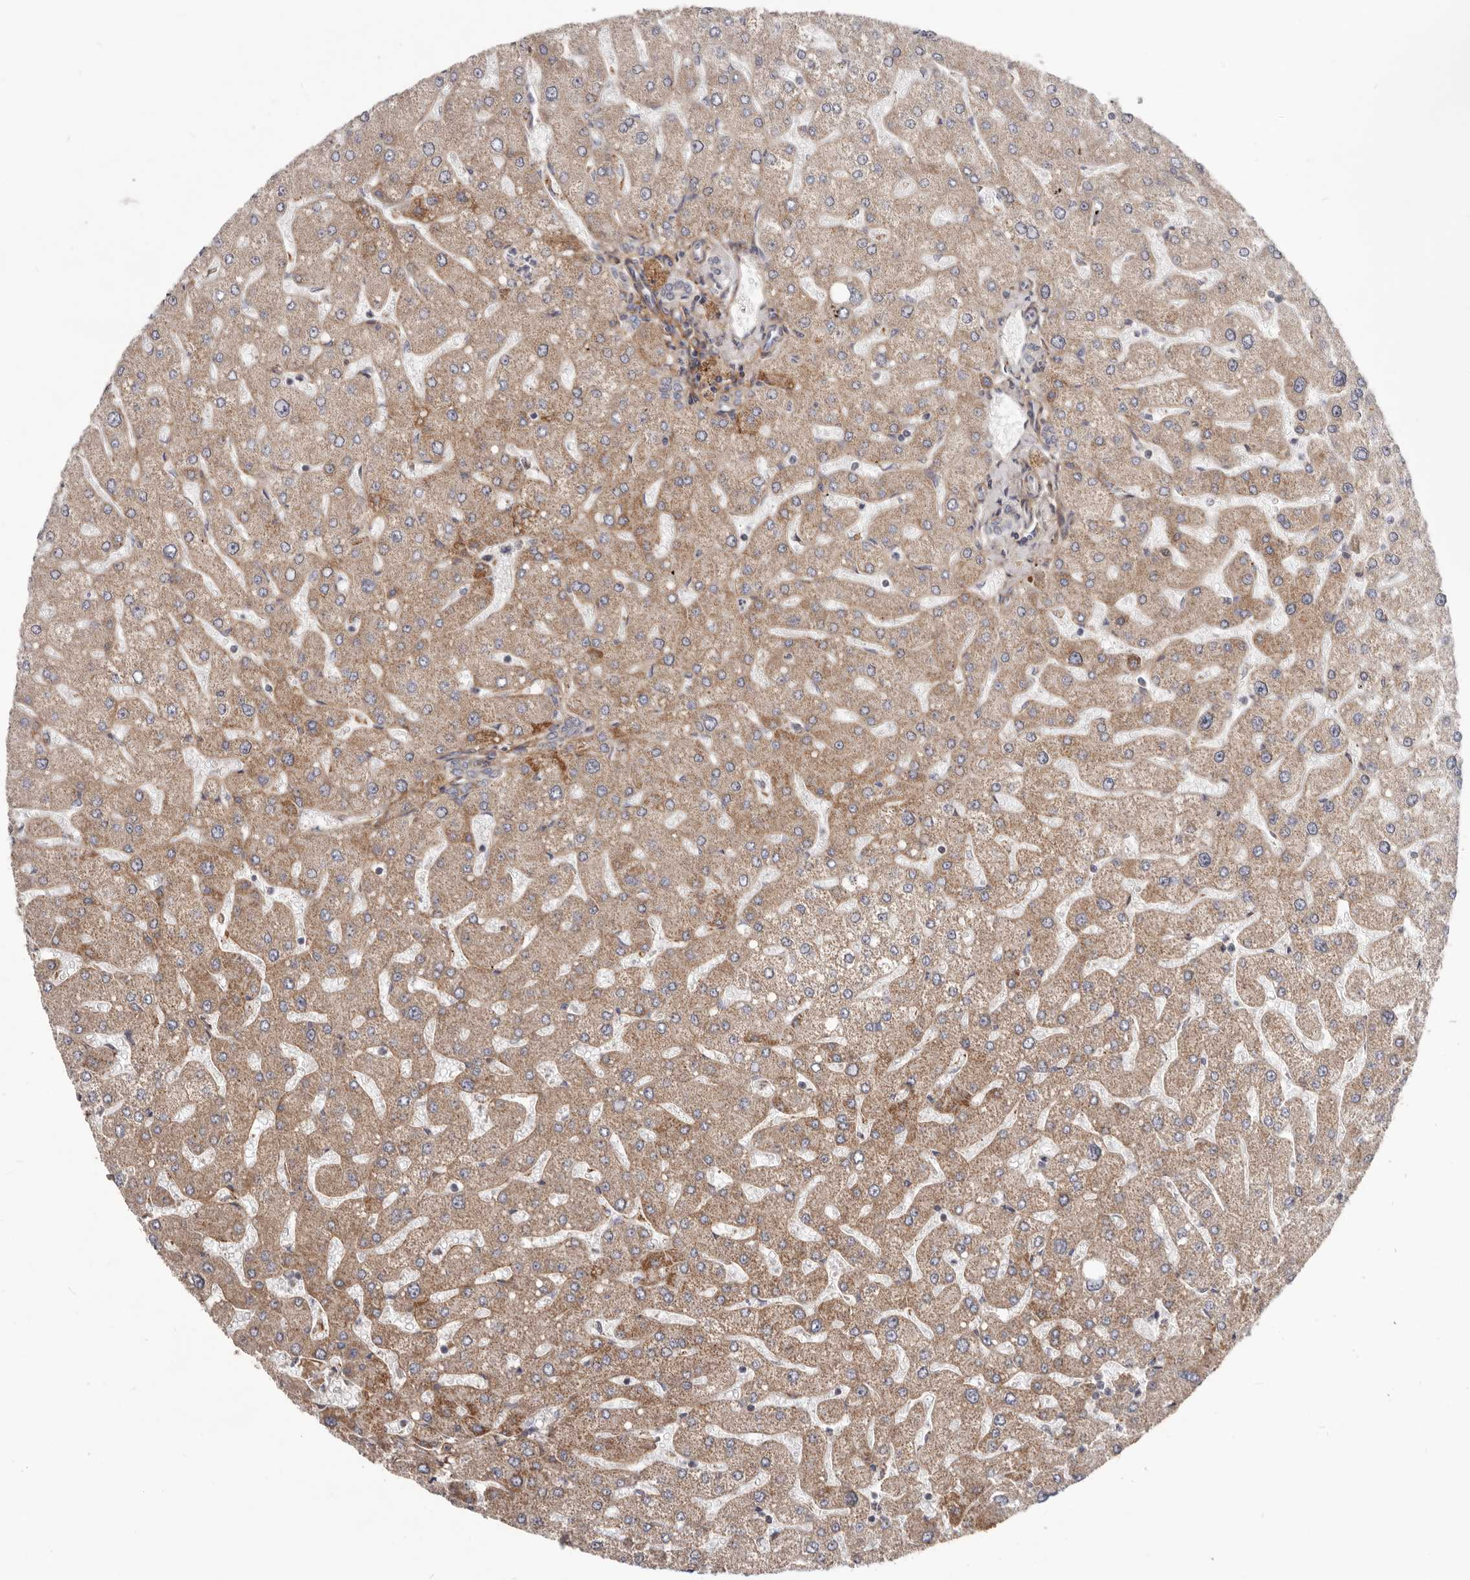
{"staining": {"intensity": "weak", "quantity": "<25%", "location": "cytoplasmic/membranous"}, "tissue": "liver", "cell_type": "Cholangiocytes", "image_type": "normal", "snomed": [{"axis": "morphology", "description": "Normal tissue, NOS"}, {"axis": "topography", "description": "Liver"}], "caption": "Cholangiocytes show no significant protein staining in benign liver. Brightfield microscopy of immunohistochemistry (IHC) stained with DAB (brown) and hematoxylin (blue), captured at high magnification.", "gene": "MRPS10", "patient": {"sex": "male", "age": 55}}